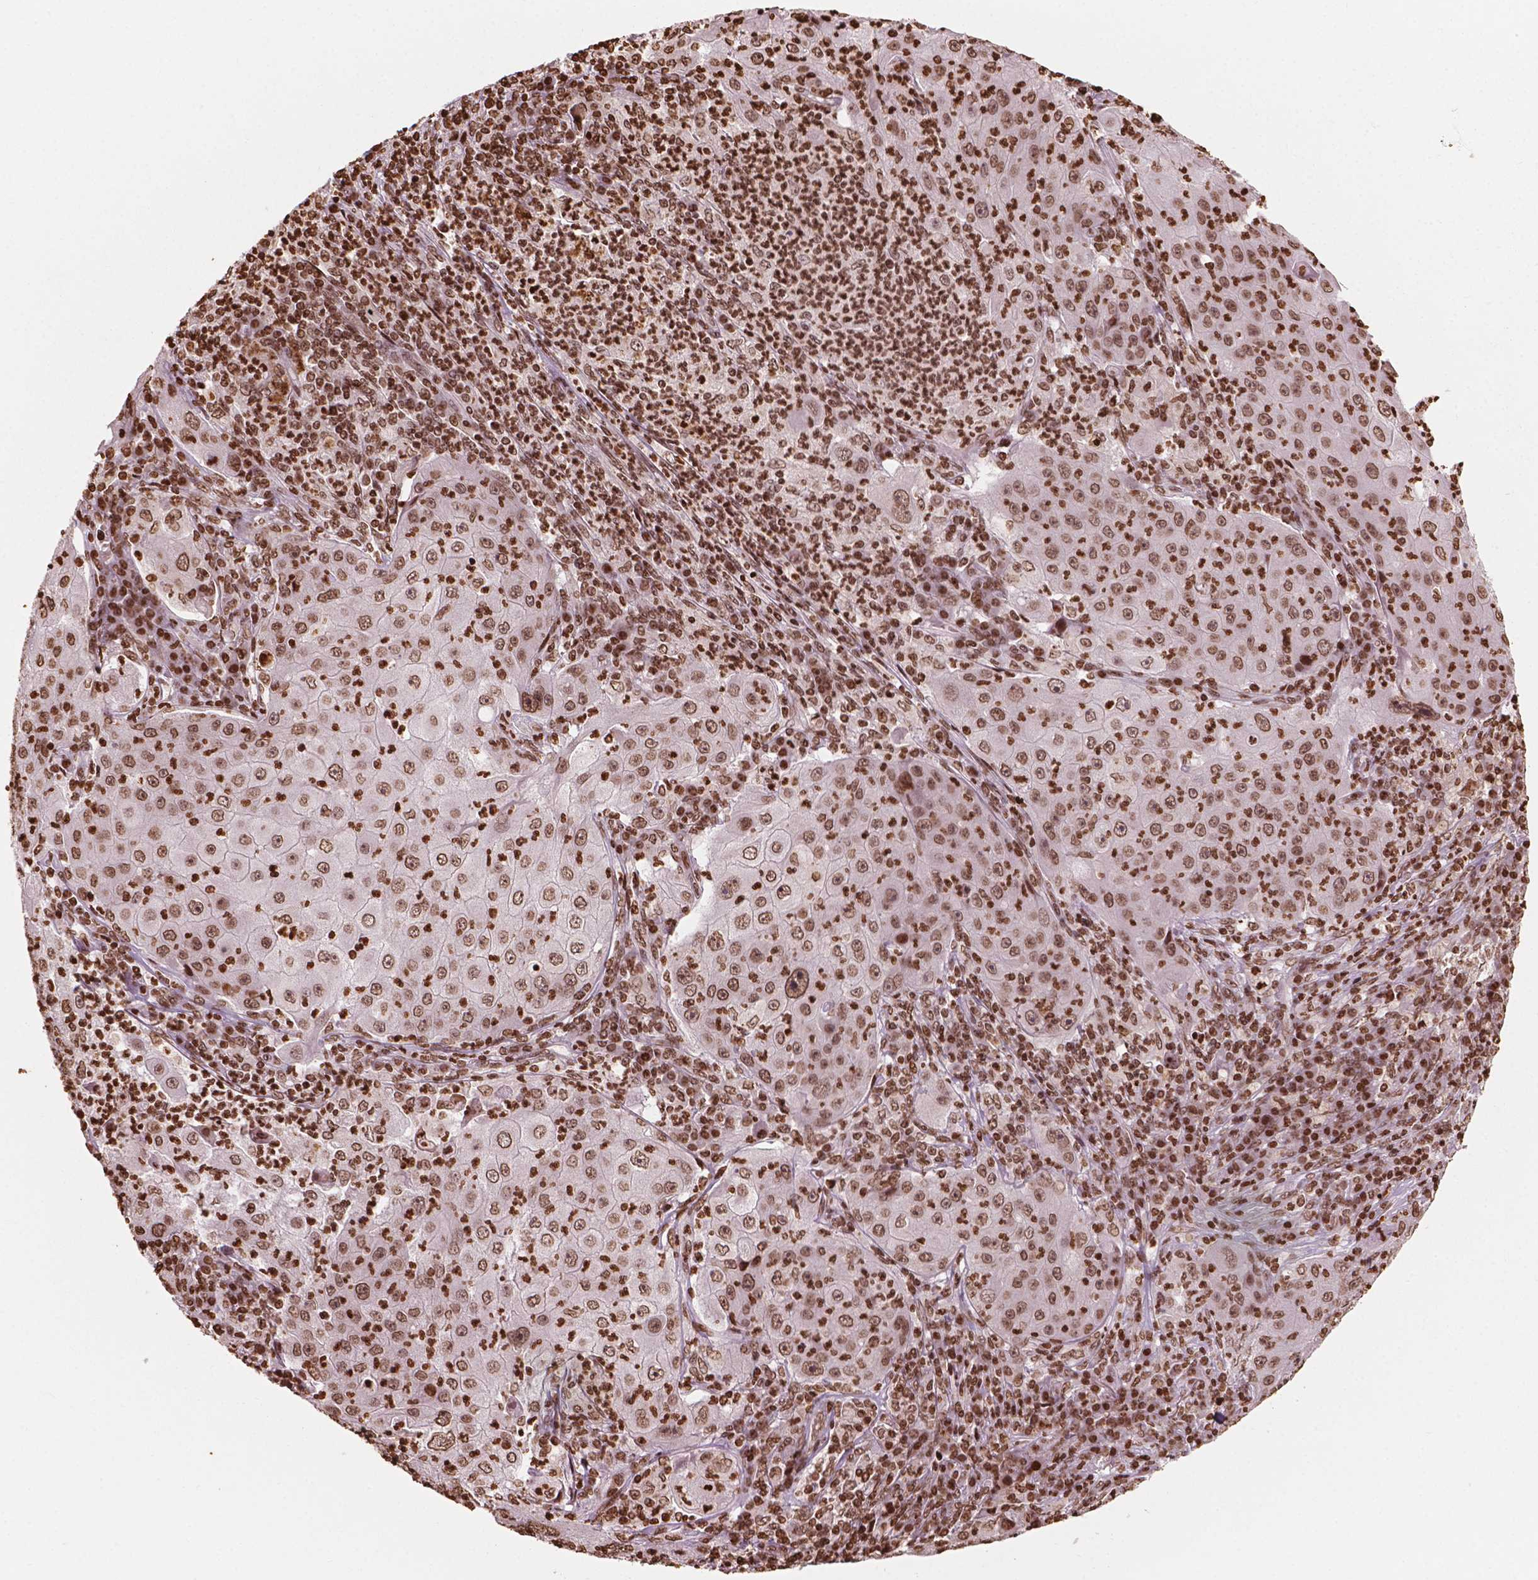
{"staining": {"intensity": "moderate", "quantity": ">75%", "location": "cytoplasmic/membranous,nuclear"}, "tissue": "lung cancer", "cell_type": "Tumor cells", "image_type": "cancer", "snomed": [{"axis": "morphology", "description": "Squamous cell carcinoma, NOS"}, {"axis": "topography", "description": "Lung"}], "caption": "Lung squamous cell carcinoma stained with immunohistochemistry (IHC) exhibits moderate cytoplasmic/membranous and nuclear positivity in about >75% of tumor cells.", "gene": "H3C7", "patient": {"sex": "female", "age": 59}}